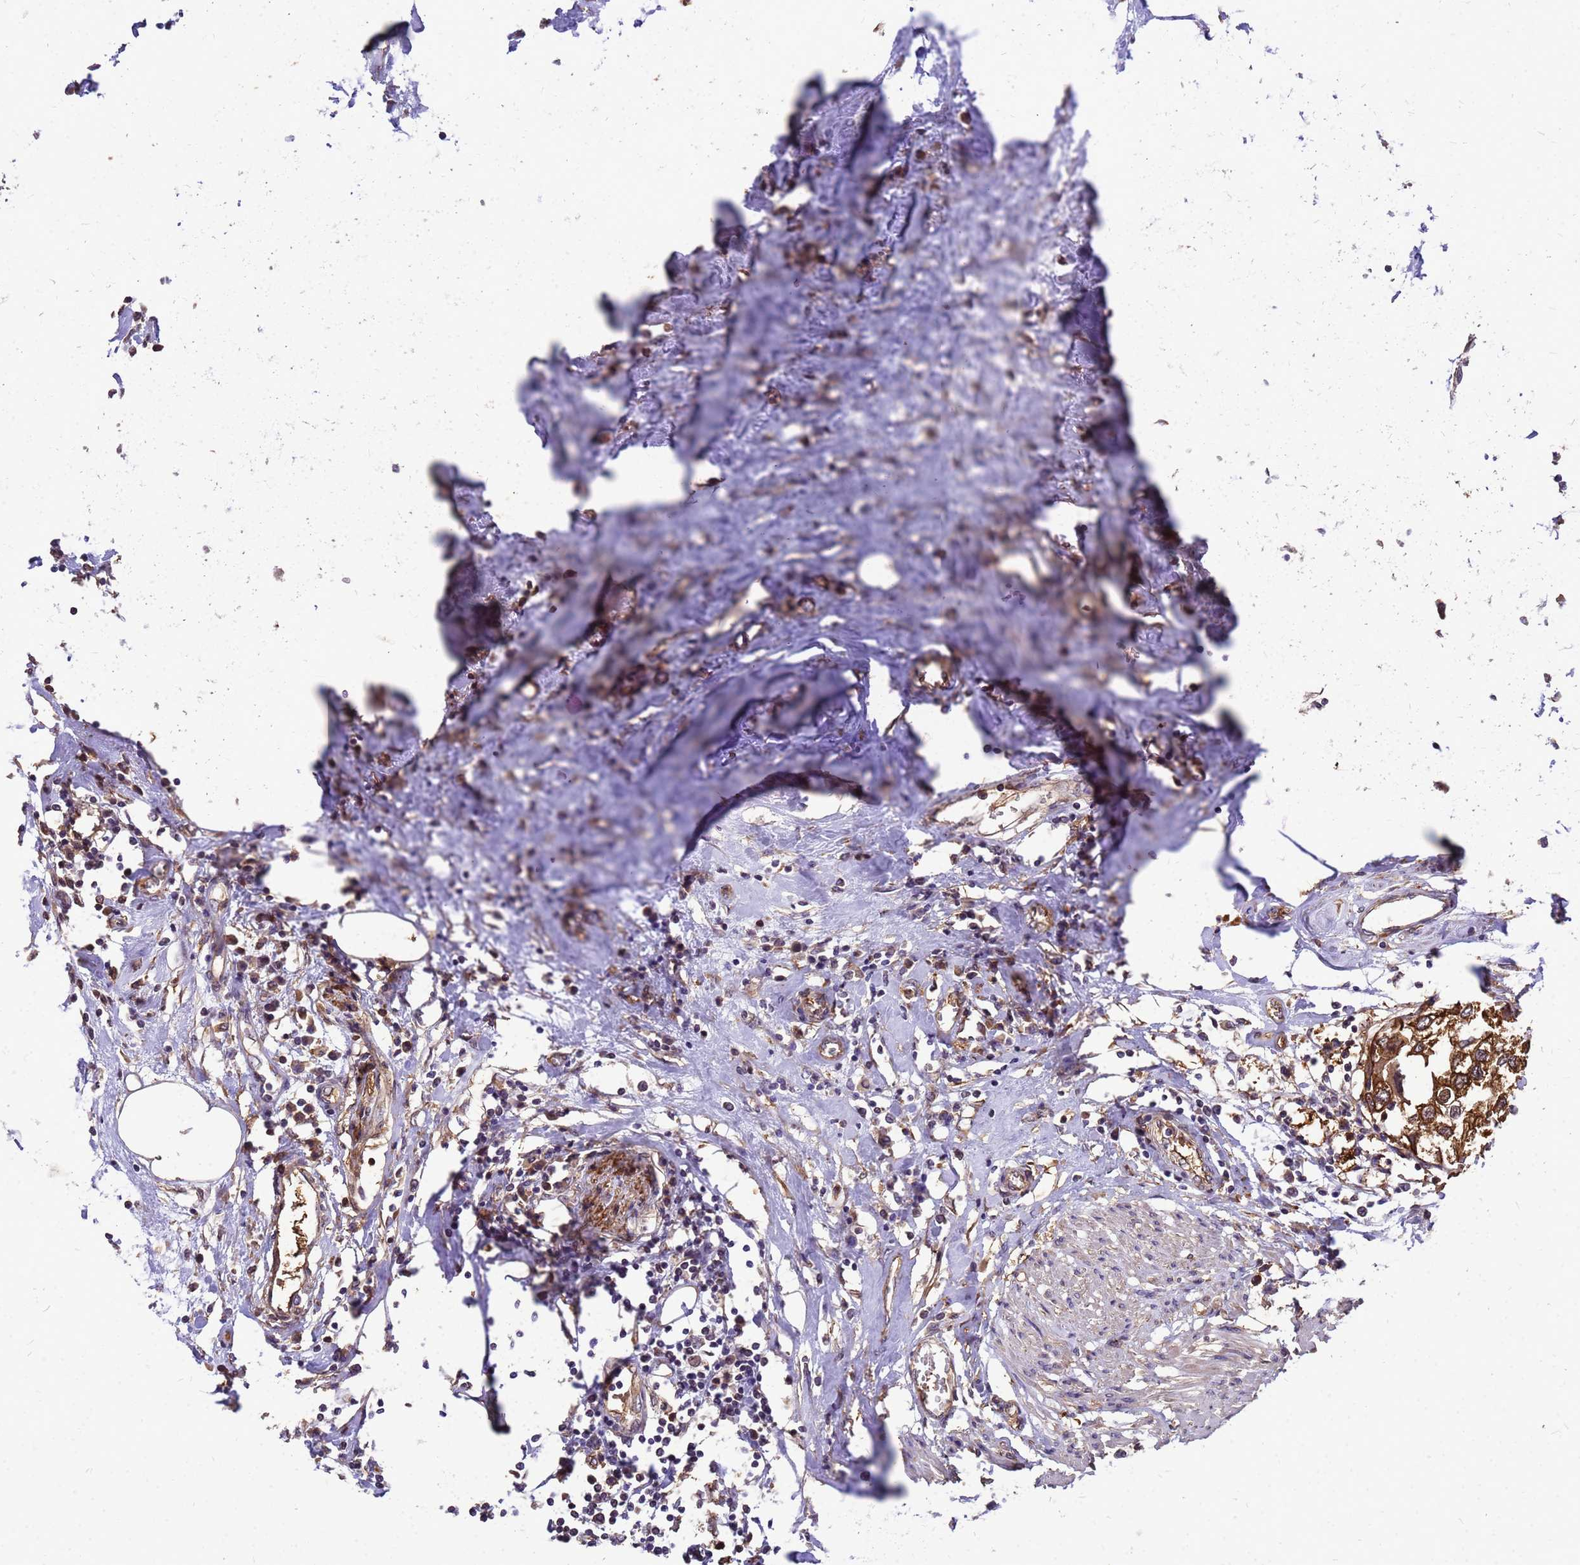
{"staining": {"intensity": "strong", "quantity": ">75%", "location": "cytoplasmic/membranous"}, "tissue": "urothelial cancer", "cell_type": "Tumor cells", "image_type": "cancer", "snomed": [{"axis": "morphology", "description": "Urothelial carcinoma, High grade"}, {"axis": "topography", "description": "Urinary bladder"}], "caption": "This micrograph reveals IHC staining of urothelial carcinoma (high-grade), with high strong cytoplasmic/membranous staining in approximately >75% of tumor cells.", "gene": "ZNF618", "patient": {"sex": "male", "age": 64}}